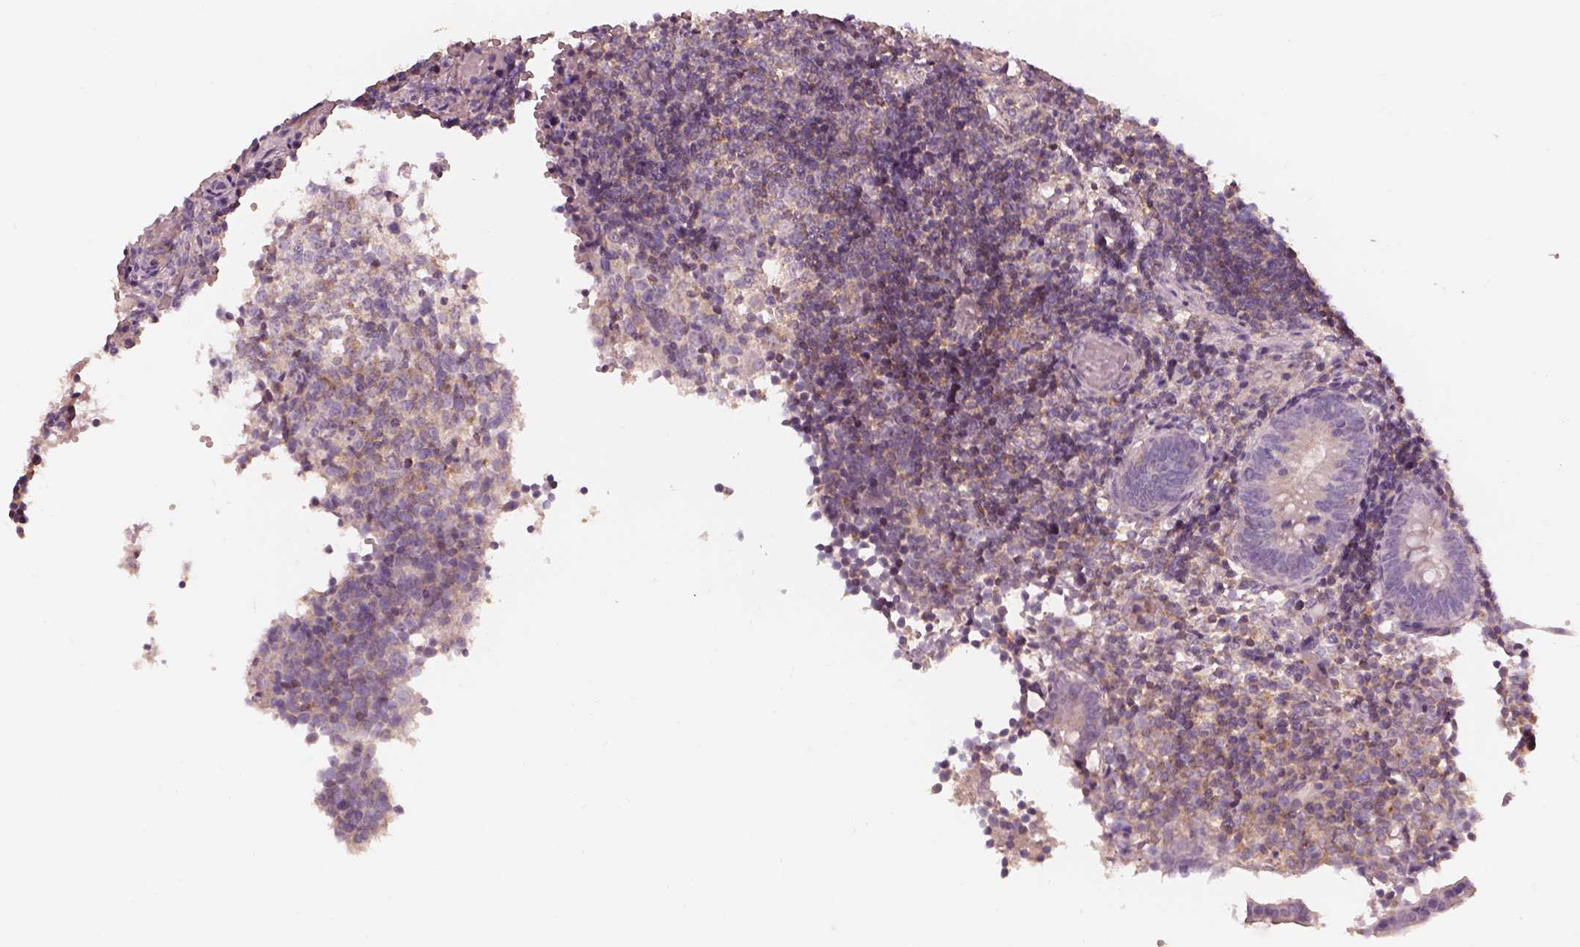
{"staining": {"intensity": "negative", "quantity": "none", "location": "none"}, "tissue": "appendix", "cell_type": "Glandular cells", "image_type": "normal", "snomed": [{"axis": "morphology", "description": "Normal tissue, NOS"}, {"axis": "topography", "description": "Appendix"}], "caption": "Immunohistochemistry histopathology image of normal appendix: human appendix stained with DAB reveals no significant protein expression in glandular cells.", "gene": "PRKACG", "patient": {"sex": "female", "age": 32}}